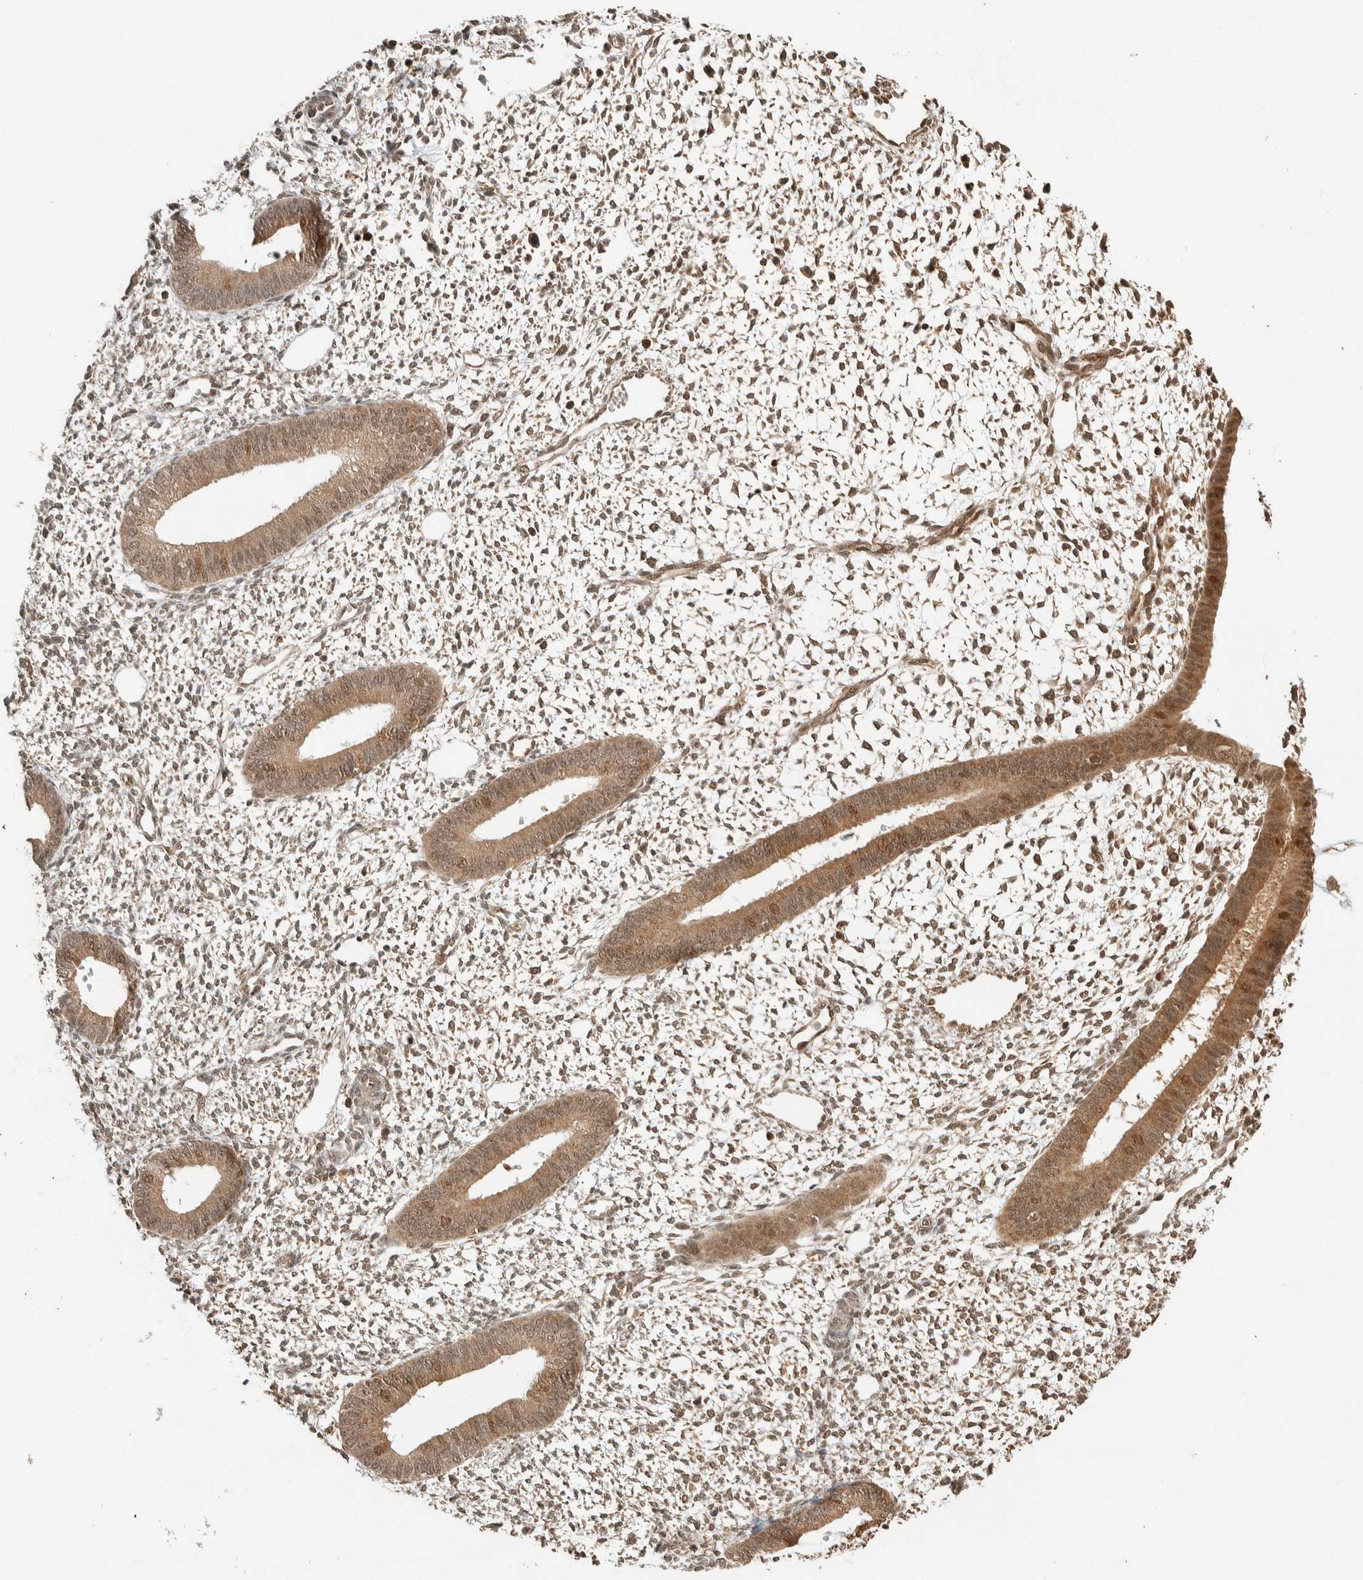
{"staining": {"intensity": "moderate", "quantity": "<25%", "location": "cytoplasmic/membranous,nuclear"}, "tissue": "endometrium", "cell_type": "Cells in endometrial stroma", "image_type": "normal", "snomed": [{"axis": "morphology", "description": "Normal tissue, NOS"}, {"axis": "topography", "description": "Endometrium"}], "caption": "IHC histopathology image of unremarkable endometrium stained for a protein (brown), which shows low levels of moderate cytoplasmic/membranous,nuclear staining in about <25% of cells in endometrial stroma.", "gene": "ZBTB2", "patient": {"sex": "female", "age": 46}}